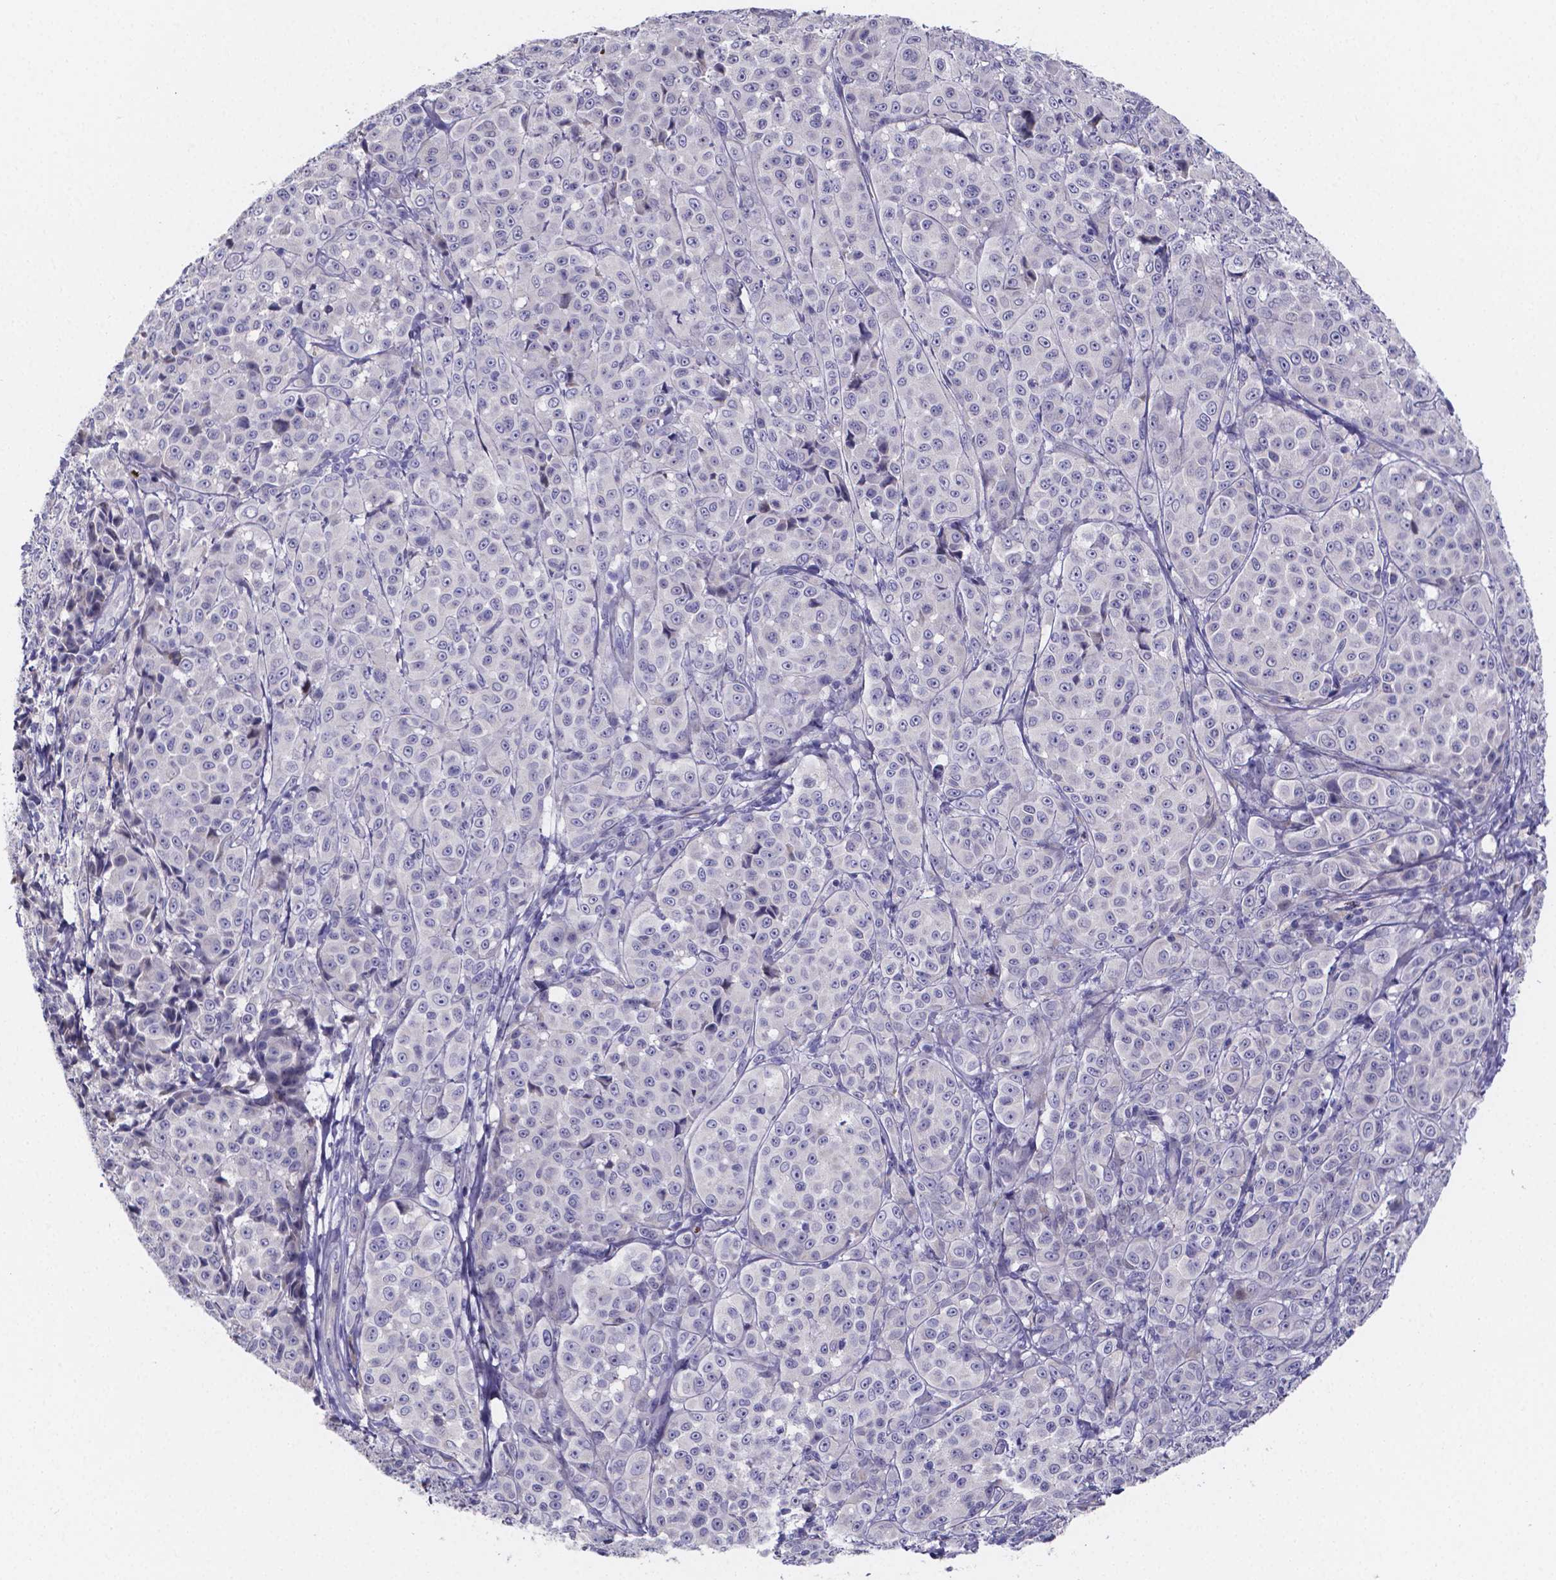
{"staining": {"intensity": "negative", "quantity": "none", "location": "none"}, "tissue": "melanoma", "cell_type": "Tumor cells", "image_type": "cancer", "snomed": [{"axis": "morphology", "description": "Malignant melanoma, NOS"}, {"axis": "topography", "description": "Skin"}], "caption": "This is an immunohistochemistry (IHC) photomicrograph of human malignant melanoma. There is no positivity in tumor cells.", "gene": "GABRA3", "patient": {"sex": "male", "age": 89}}